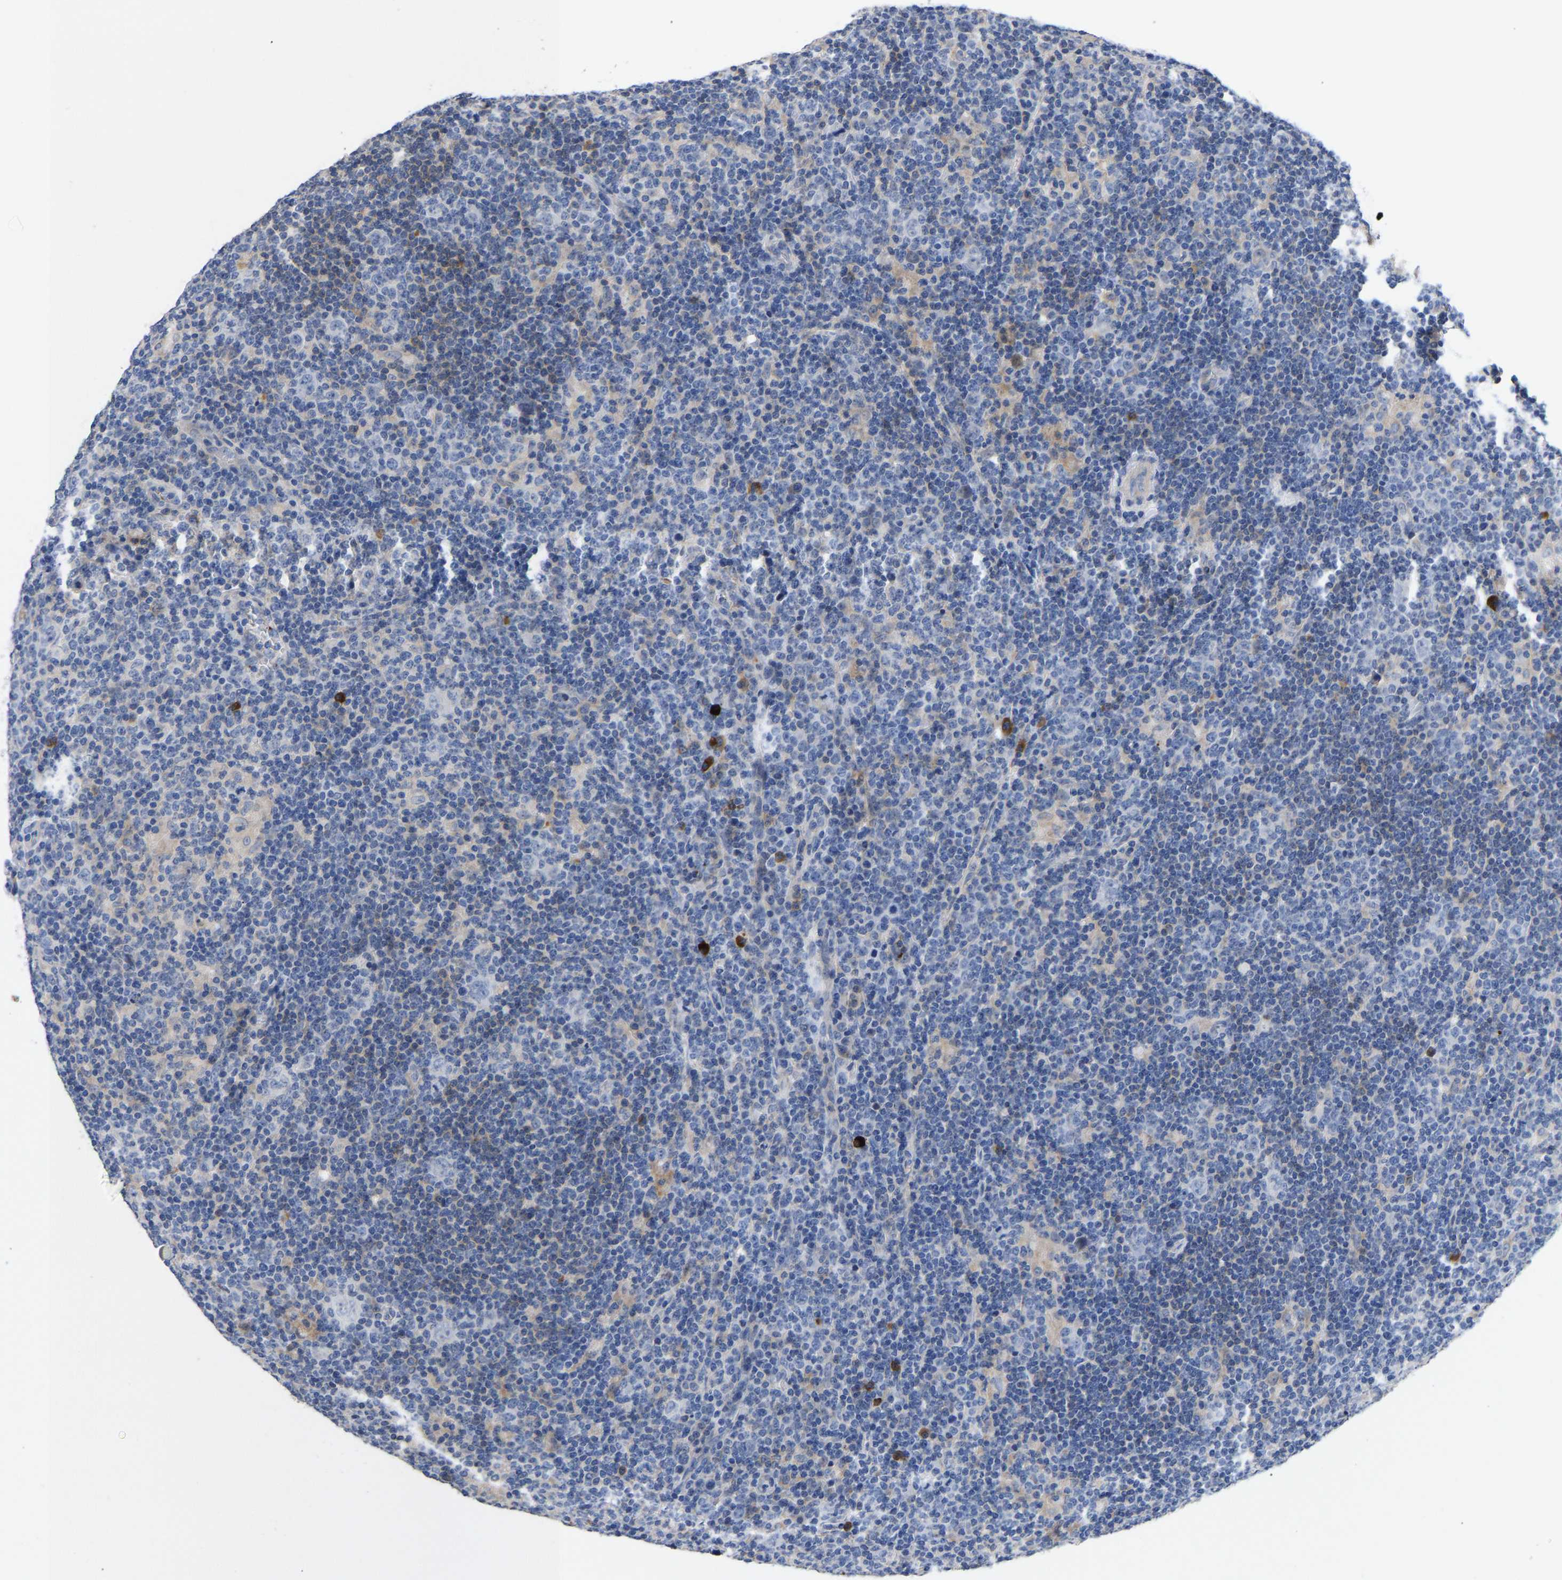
{"staining": {"intensity": "negative", "quantity": "none", "location": "none"}, "tissue": "lymphoma", "cell_type": "Tumor cells", "image_type": "cancer", "snomed": [{"axis": "morphology", "description": "Hodgkin's disease, NOS"}, {"axis": "topography", "description": "Lymph node"}], "caption": "Tumor cells are negative for protein expression in human Hodgkin's disease.", "gene": "FGF18", "patient": {"sex": "female", "age": 57}}